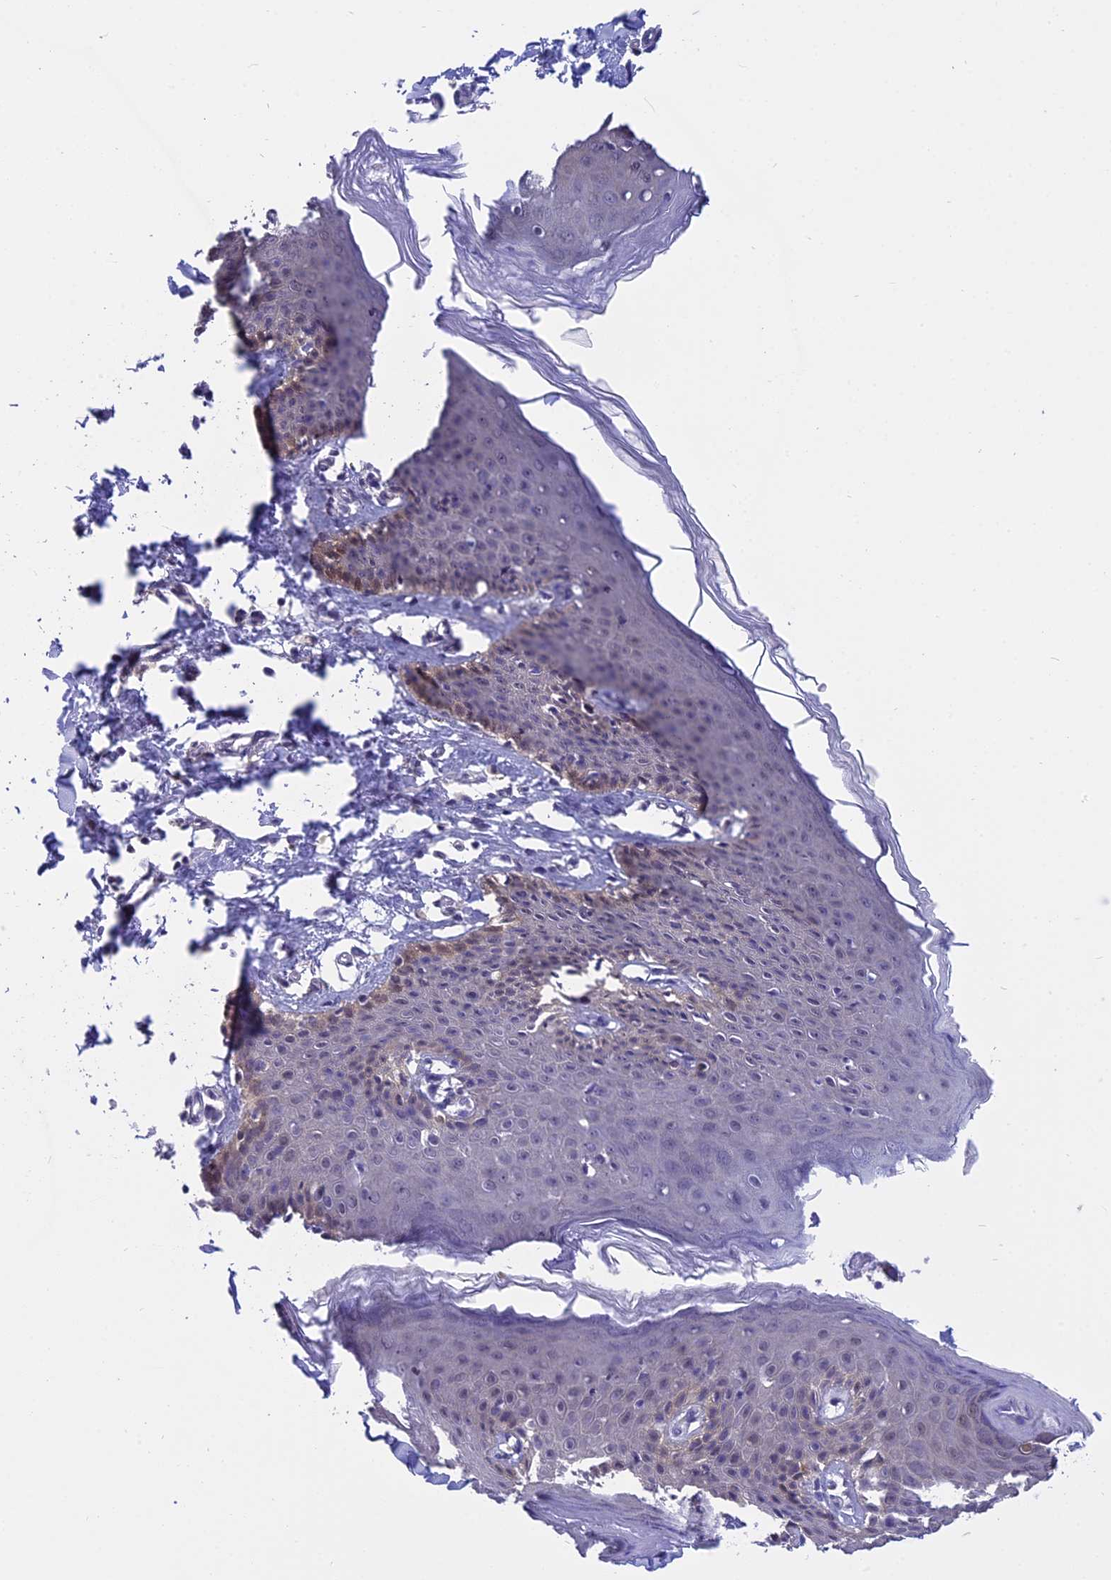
{"staining": {"intensity": "weak", "quantity": "<25%", "location": "cytoplasmic/membranous"}, "tissue": "skin", "cell_type": "Epidermal cells", "image_type": "normal", "snomed": [{"axis": "morphology", "description": "Normal tissue, NOS"}, {"axis": "topography", "description": "Vulva"}], "caption": "This is a photomicrograph of IHC staining of unremarkable skin, which shows no staining in epidermal cells.", "gene": "STUB1", "patient": {"sex": "female", "age": 66}}